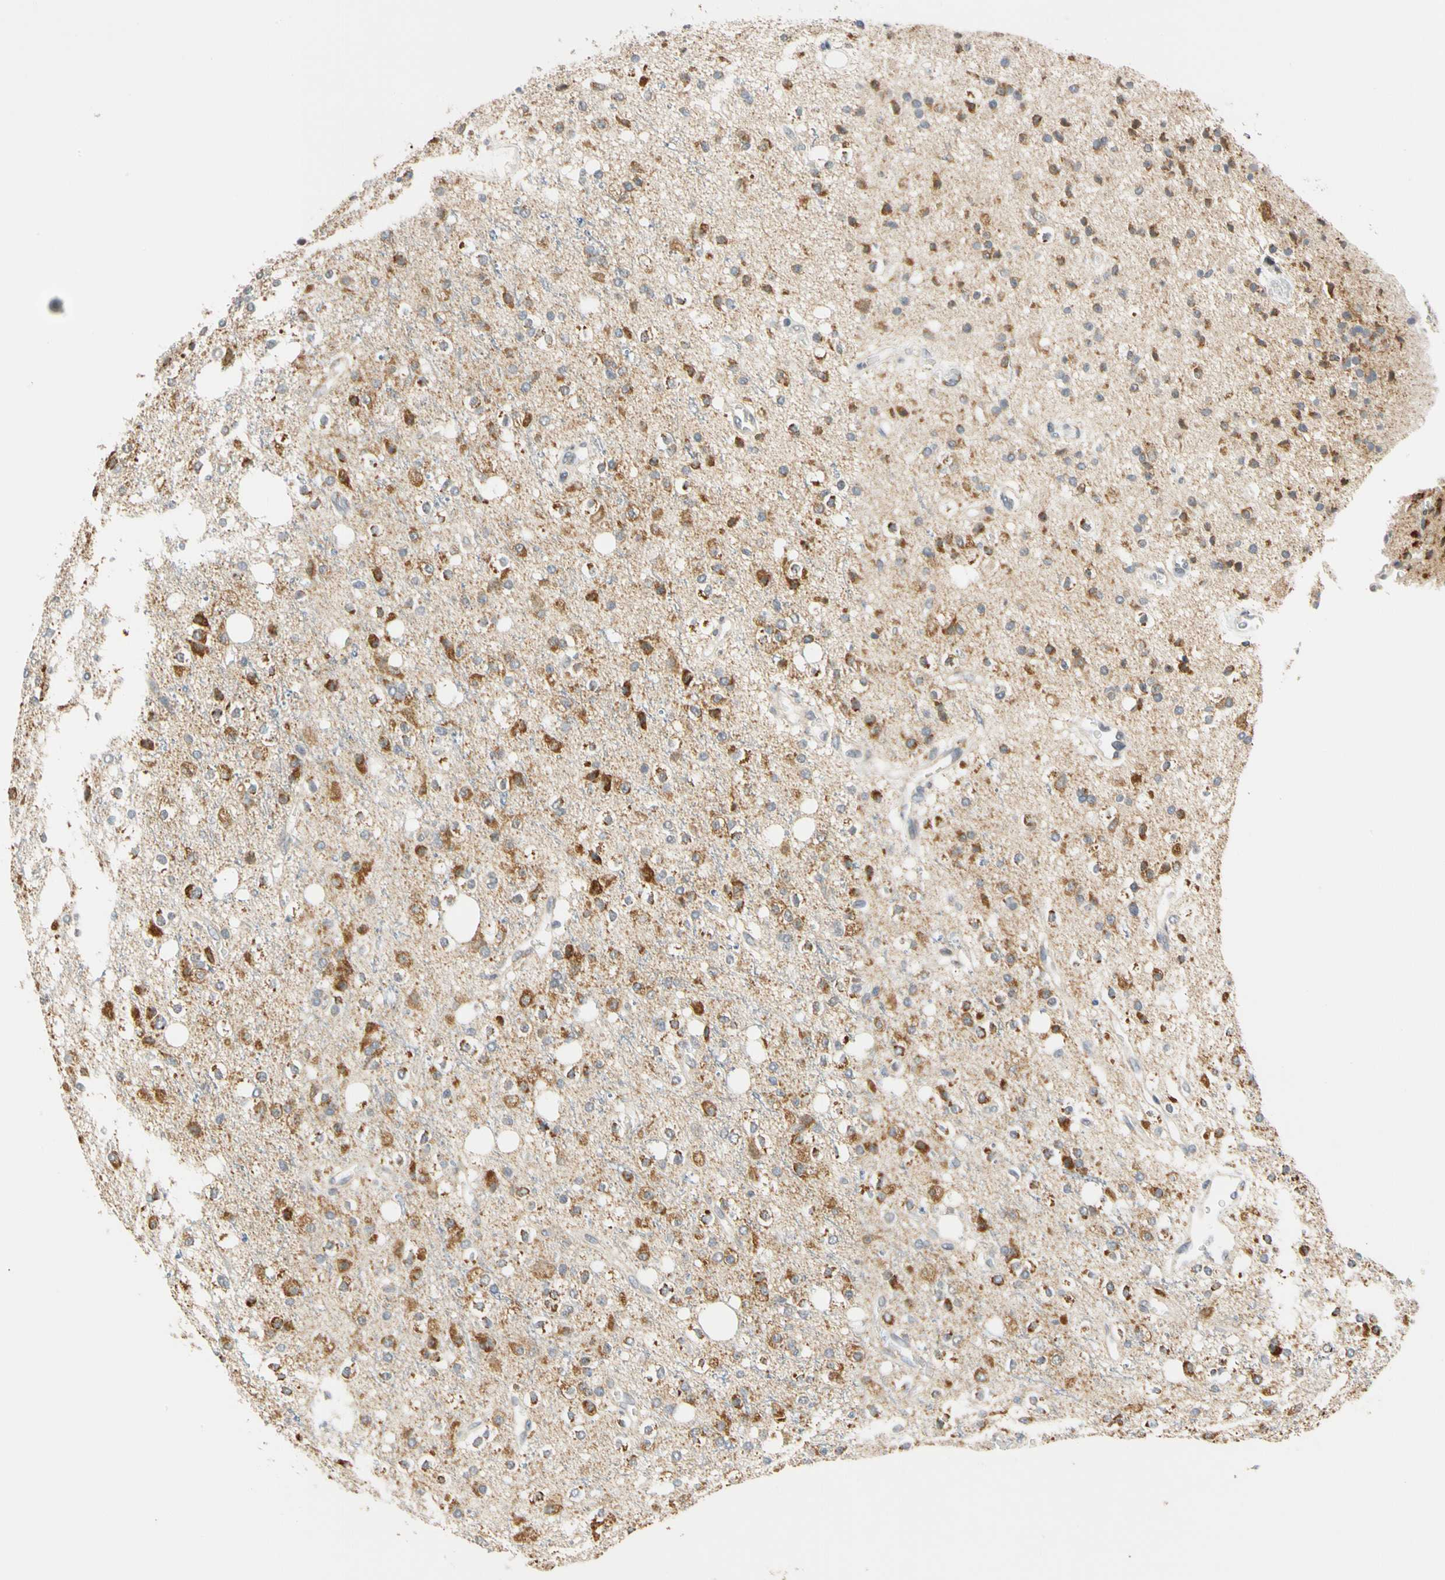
{"staining": {"intensity": "moderate", "quantity": "25%-75%", "location": "cytoplasmic/membranous"}, "tissue": "glioma", "cell_type": "Tumor cells", "image_type": "cancer", "snomed": [{"axis": "morphology", "description": "Glioma, malignant, High grade"}, {"axis": "topography", "description": "Brain"}], "caption": "Human malignant glioma (high-grade) stained with a brown dye demonstrates moderate cytoplasmic/membranous positive expression in about 25%-75% of tumor cells.", "gene": "SFXN3", "patient": {"sex": "male", "age": 47}}